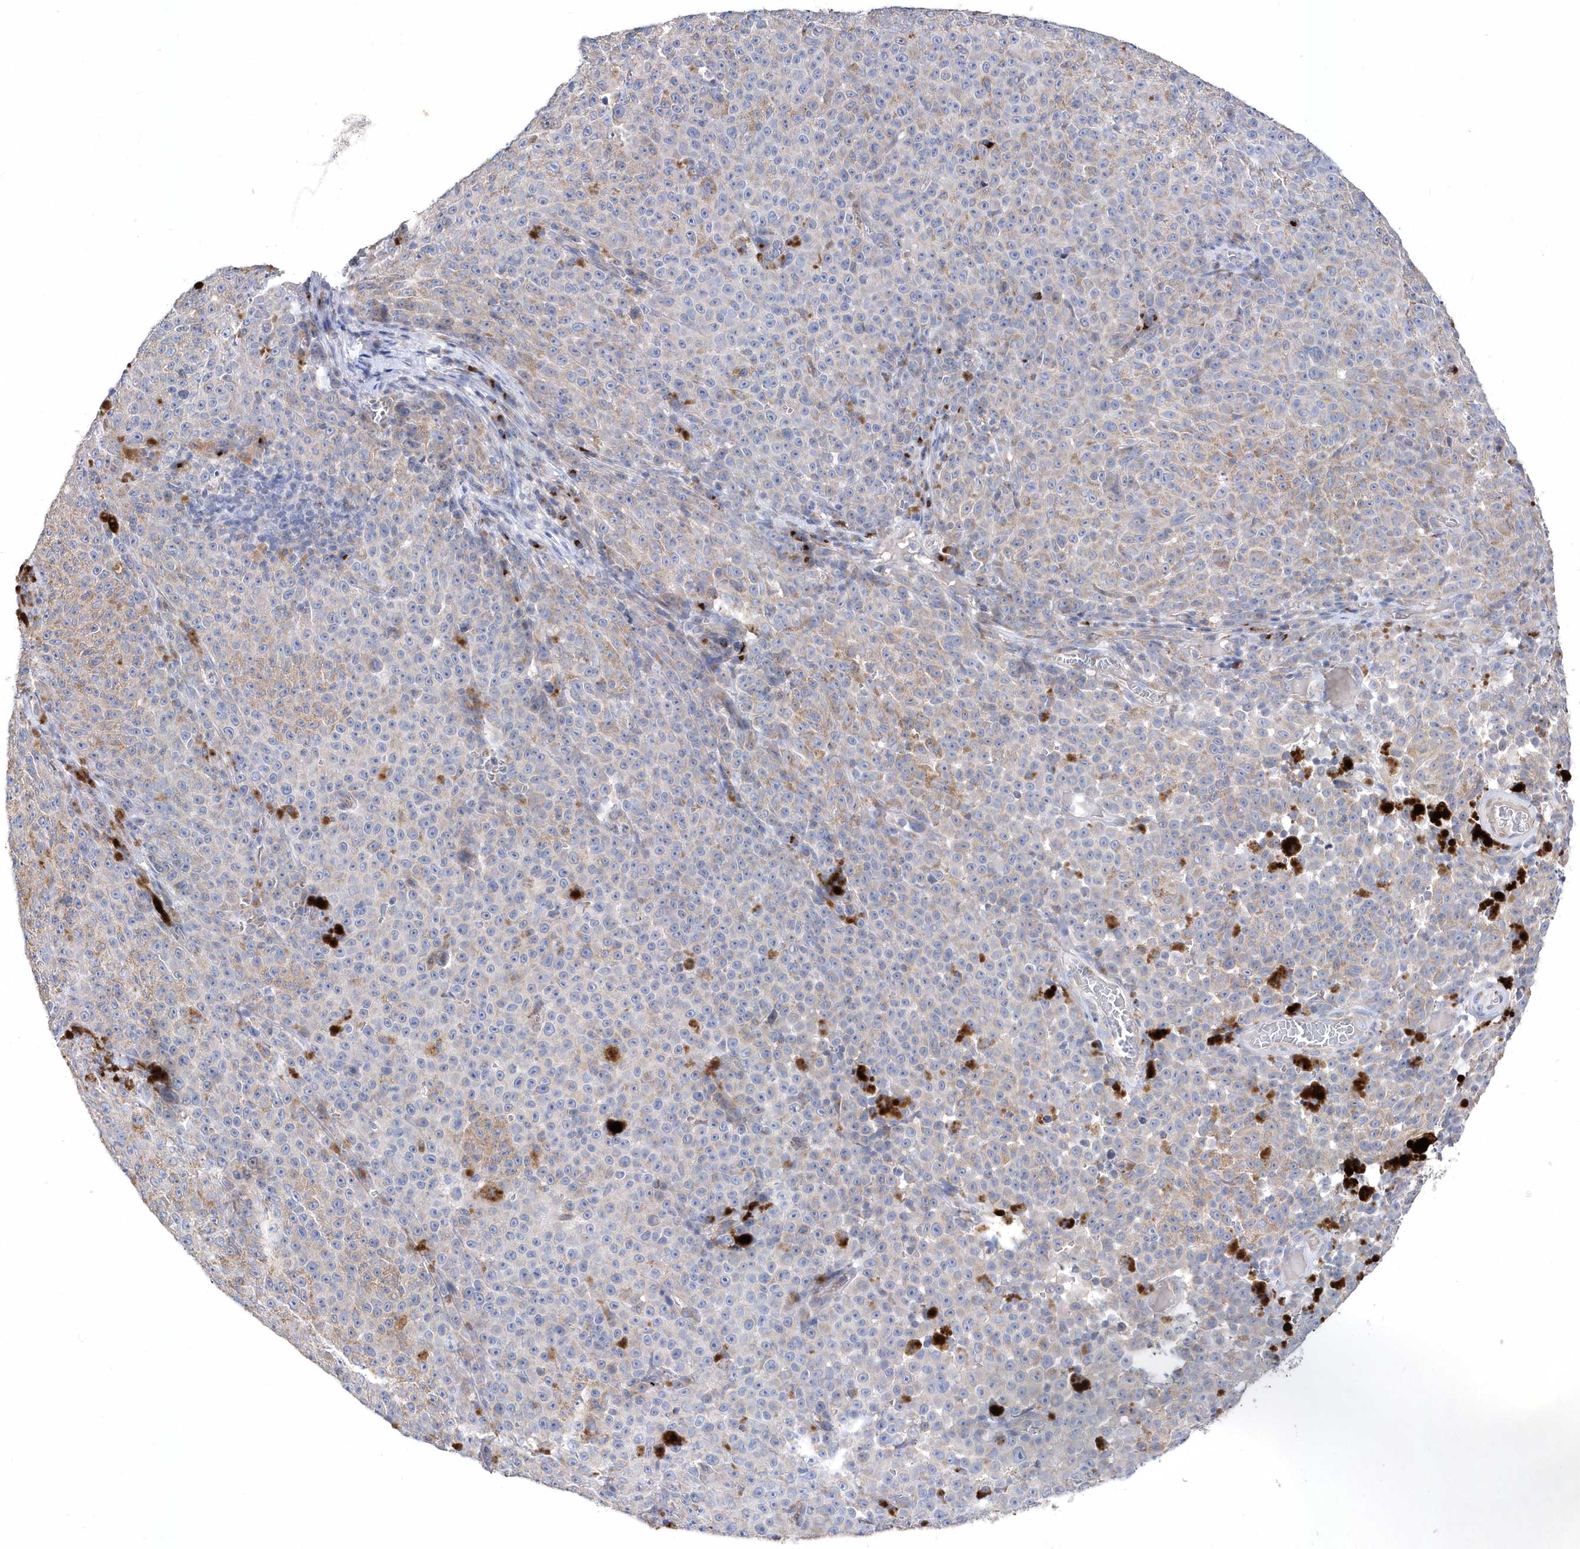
{"staining": {"intensity": "weak", "quantity": "25%-75%", "location": "cytoplasmic/membranous"}, "tissue": "melanoma", "cell_type": "Tumor cells", "image_type": "cancer", "snomed": [{"axis": "morphology", "description": "Malignant melanoma, NOS"}, {"axis": "topography", "description": "Skin"}], "caption": "Brown immunohistochemical staining in malignant melanoma demonstrates weak cytoplasmic/membranous expression in approximately 25%-75% of tumor cells.", "gene": "METTL8", "patient": {"sex": "female", "age": 82}}